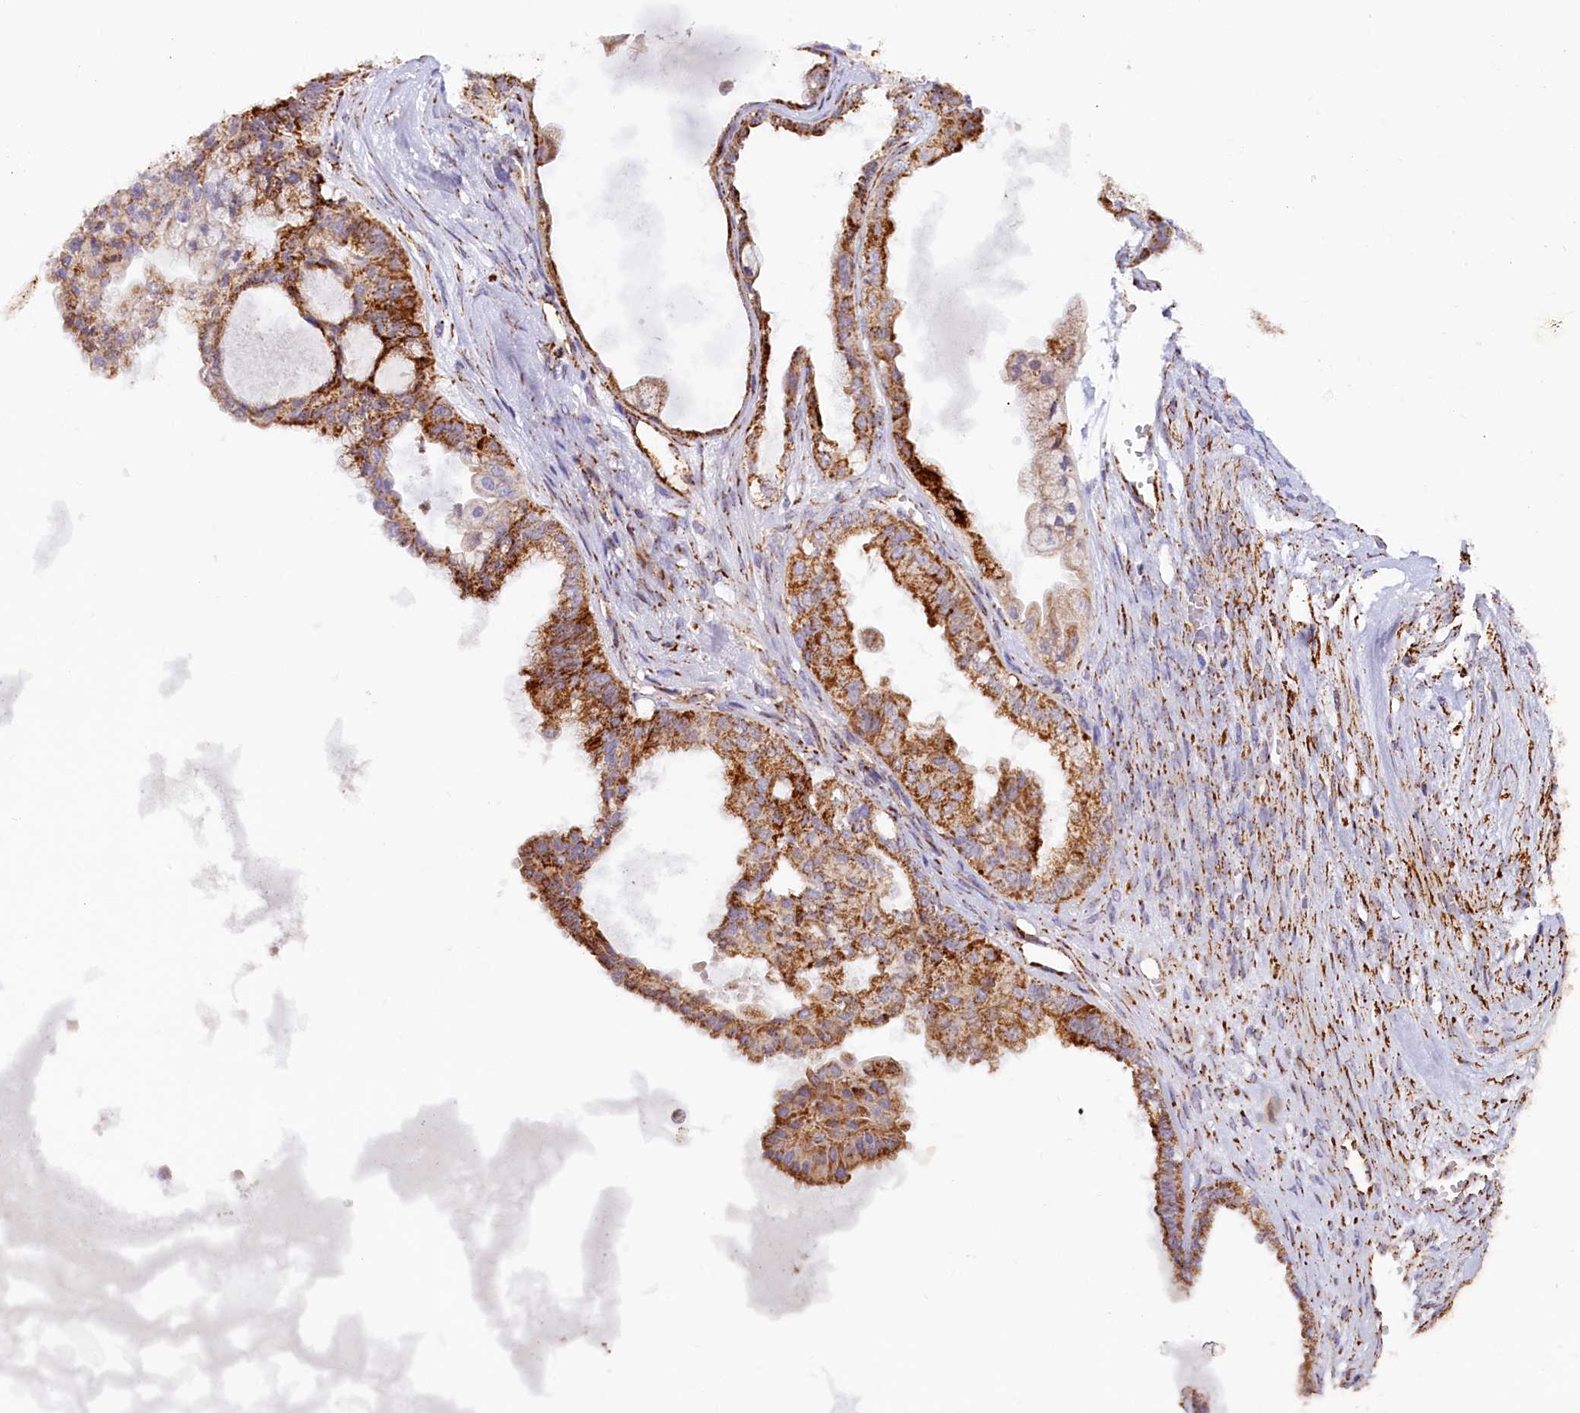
{"staining": {"intensity": "strong", "quantity": ">75%", "location": "cytoplasmic/membranous"}, "tissue": "ovarian cancer", "cell_type": "Tumor cells", "image_type": "cancer", "snomed": [{"axis": "morphology", "description": "Carcinoma, NOS"}, {"axis": "morphology", "description": "Carcinoma, endometroid"}, {"axis": "topography", "description": "Ovary"}], "caption": "About >75% of tumor cells in ovarian carcinoma reveal strong cytoplasmic/membranous protein staining as visualized by brown immunohistochemical staining.", "gene": "AKTIP", "patient": {"sex": "female", "age": 50}}